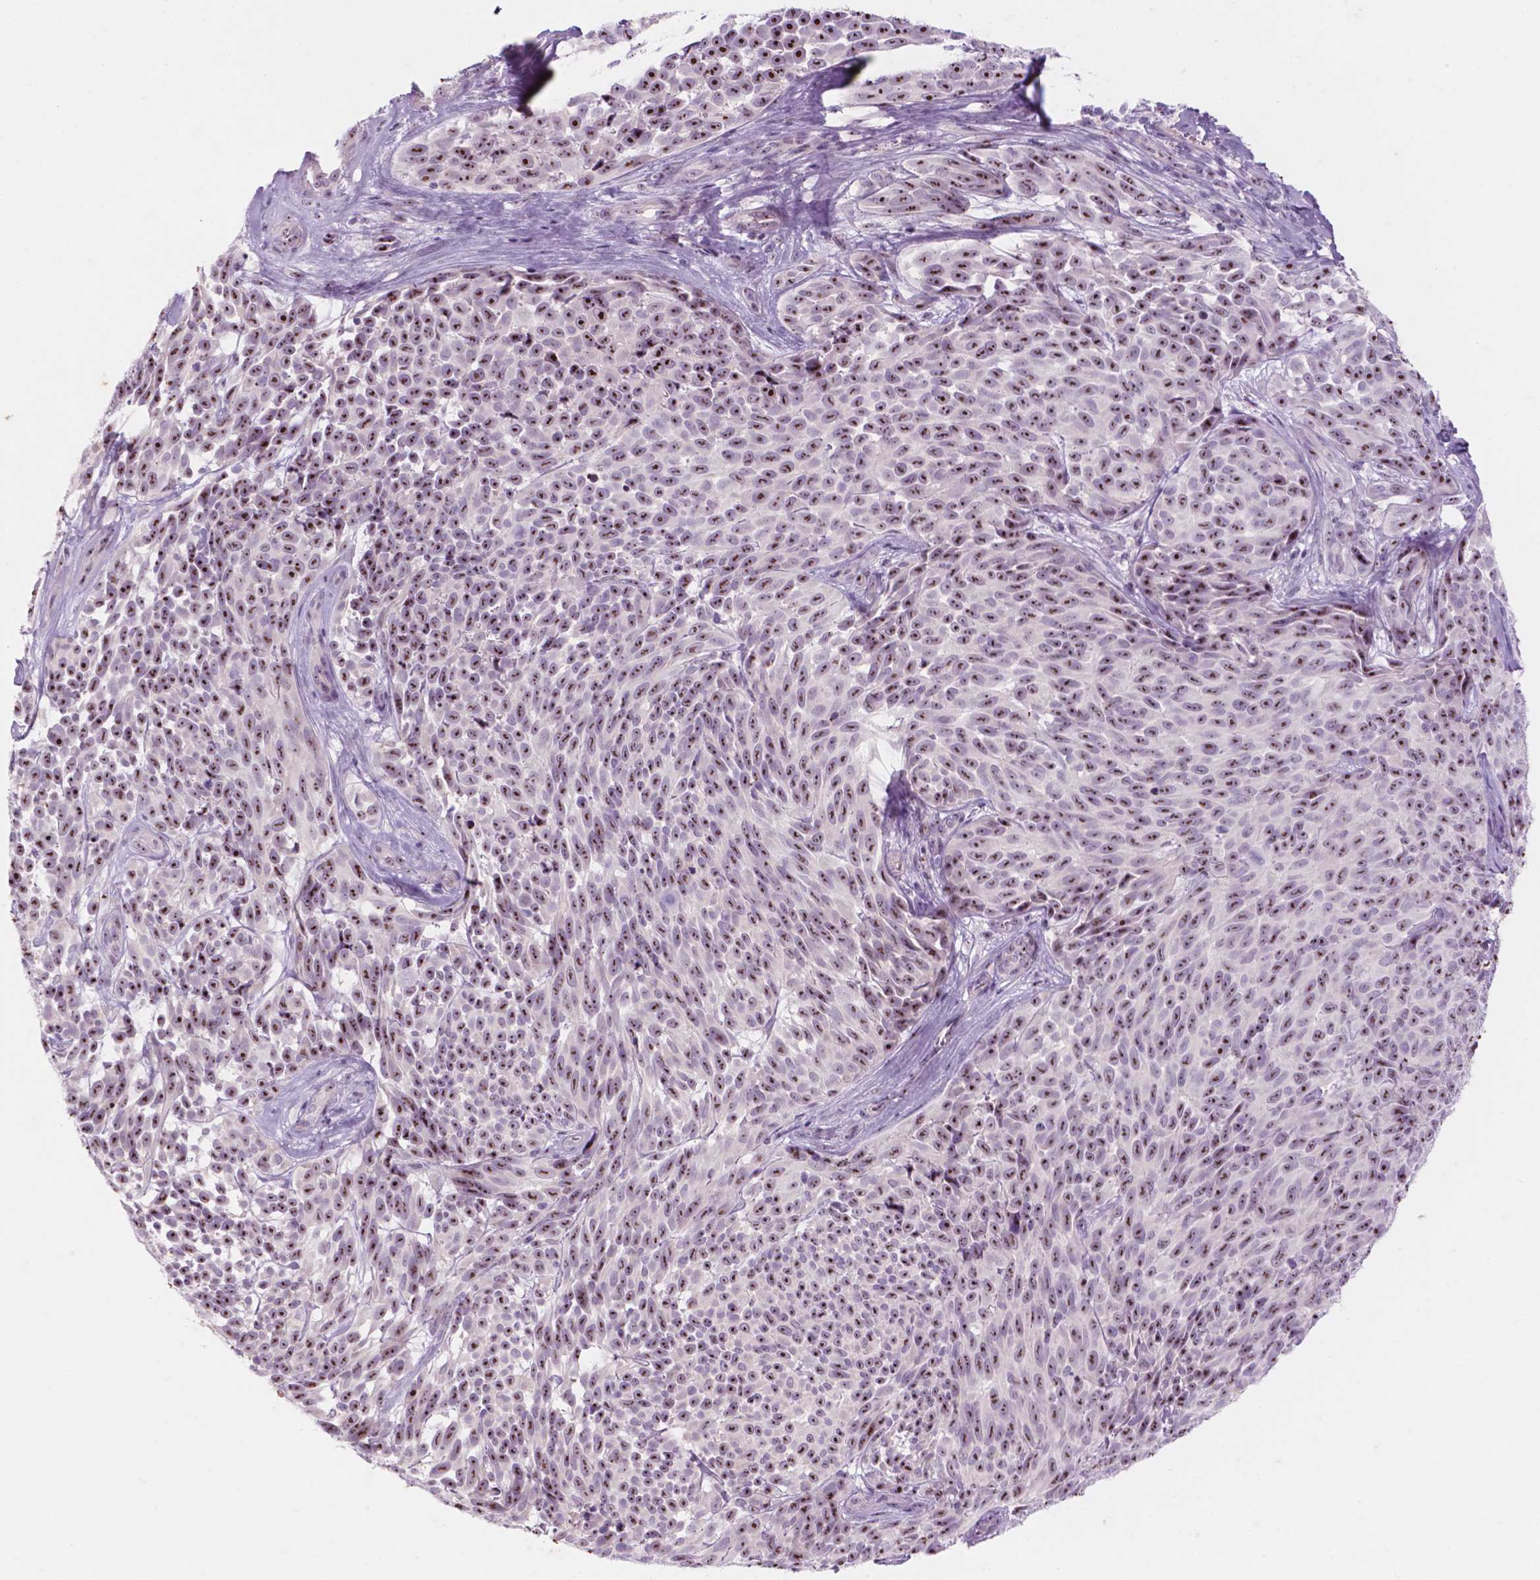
{"staining": {"intensity": "strong", "quantity": ">75%", "location": "nuclear"}, "tissue": "melanoma", "cell_type": "Tumor cells", "image_type": "cancer", "snomed": [{"axis": "morphology", "description": "Malignant melanoma, NOS"}, {"axis": "topography", "description": "Skin"}], "caption": "Malignant melanoma was stained to show a protein in brown. There is high levels of strong nuclear expression in approximately >75% of tumor cells.", "gene": "ZNF853", "patient": {"sex": "female", "age": 88}}